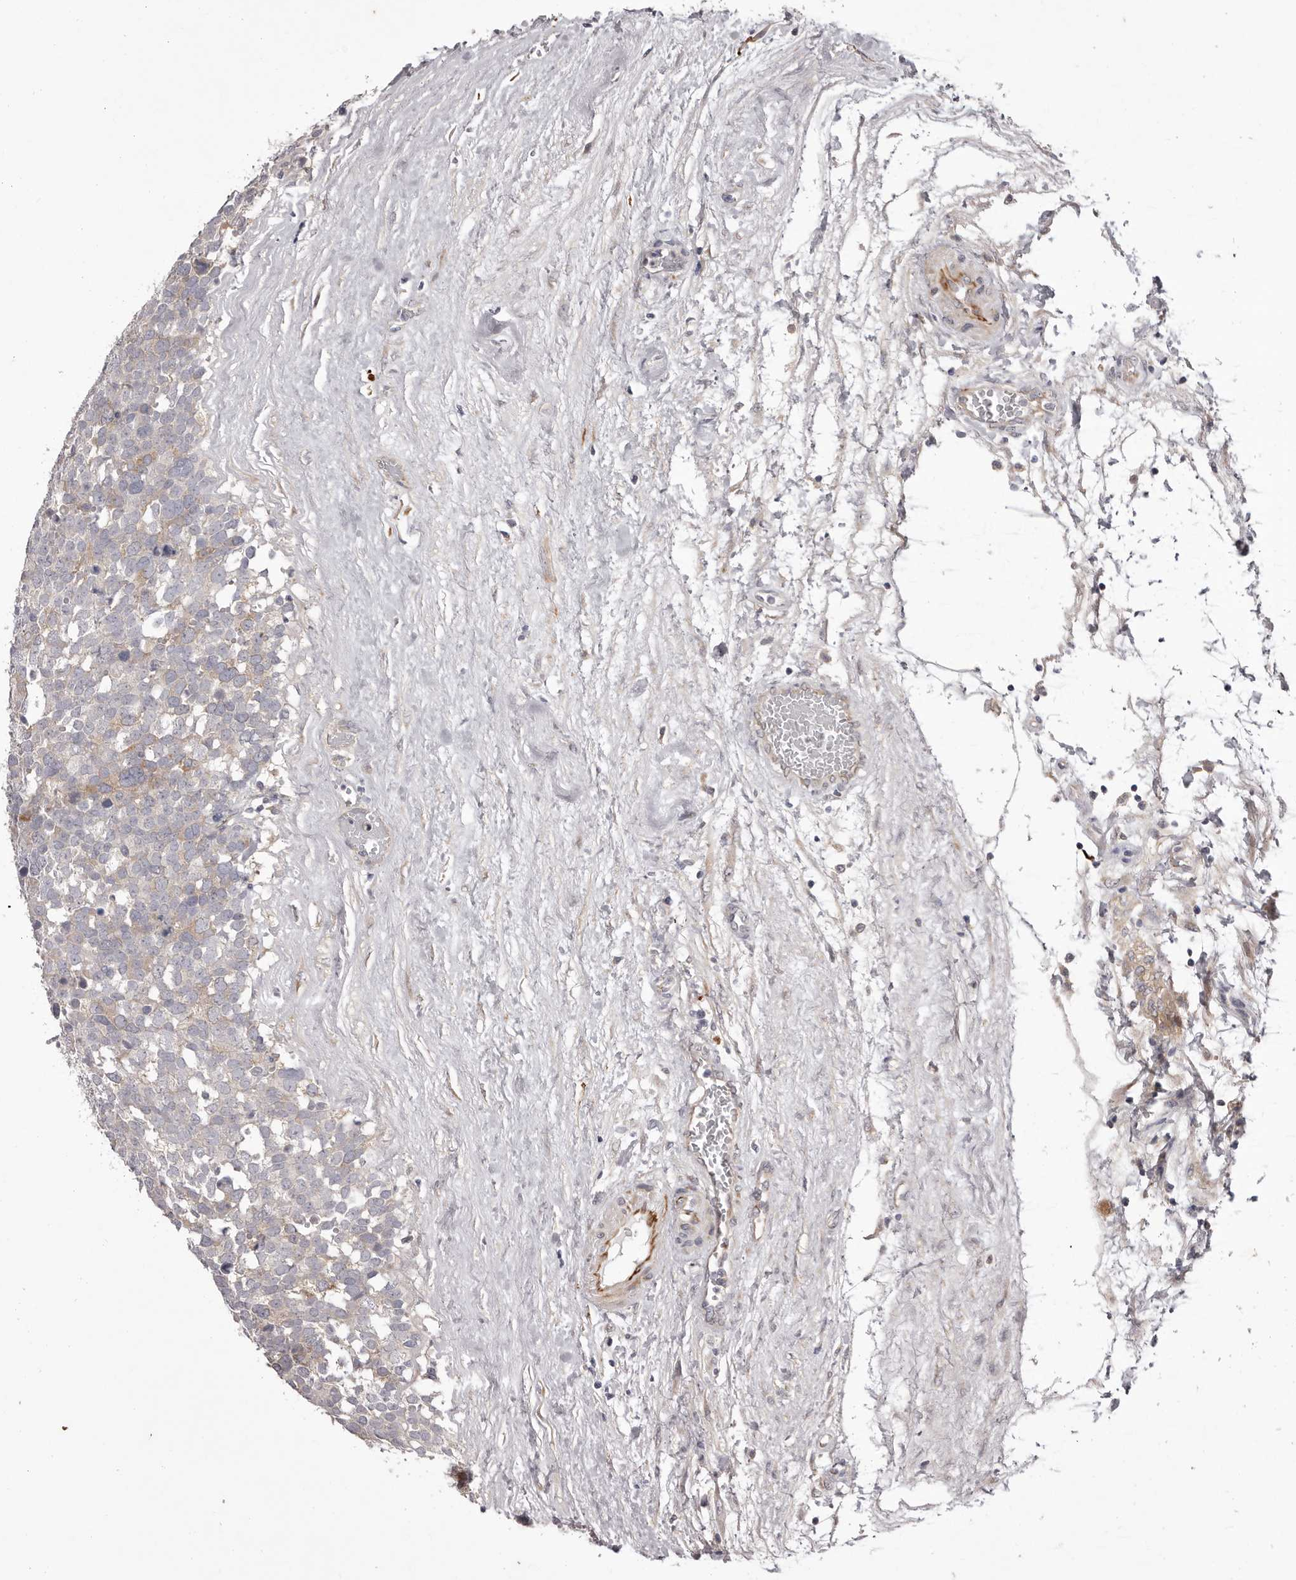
{"staining": {"intensity": "negative", "quantity": "none", "location": "none"}, "tissue": "testis cancer", "cell_type": "Tumor cells", "image_type": "cancer", "snomed": [{"axis": "morphology", "description": "Seminoma, NOS"}, {"axis": "topography", "description": "Testis"}], "caption": "Testis seminoma stained for a protein using immunohistochemistry (IHC) displays no positivity tumor cells.", "gene": "PNRC1", "patient": {"sex": "male", "age": 71}}